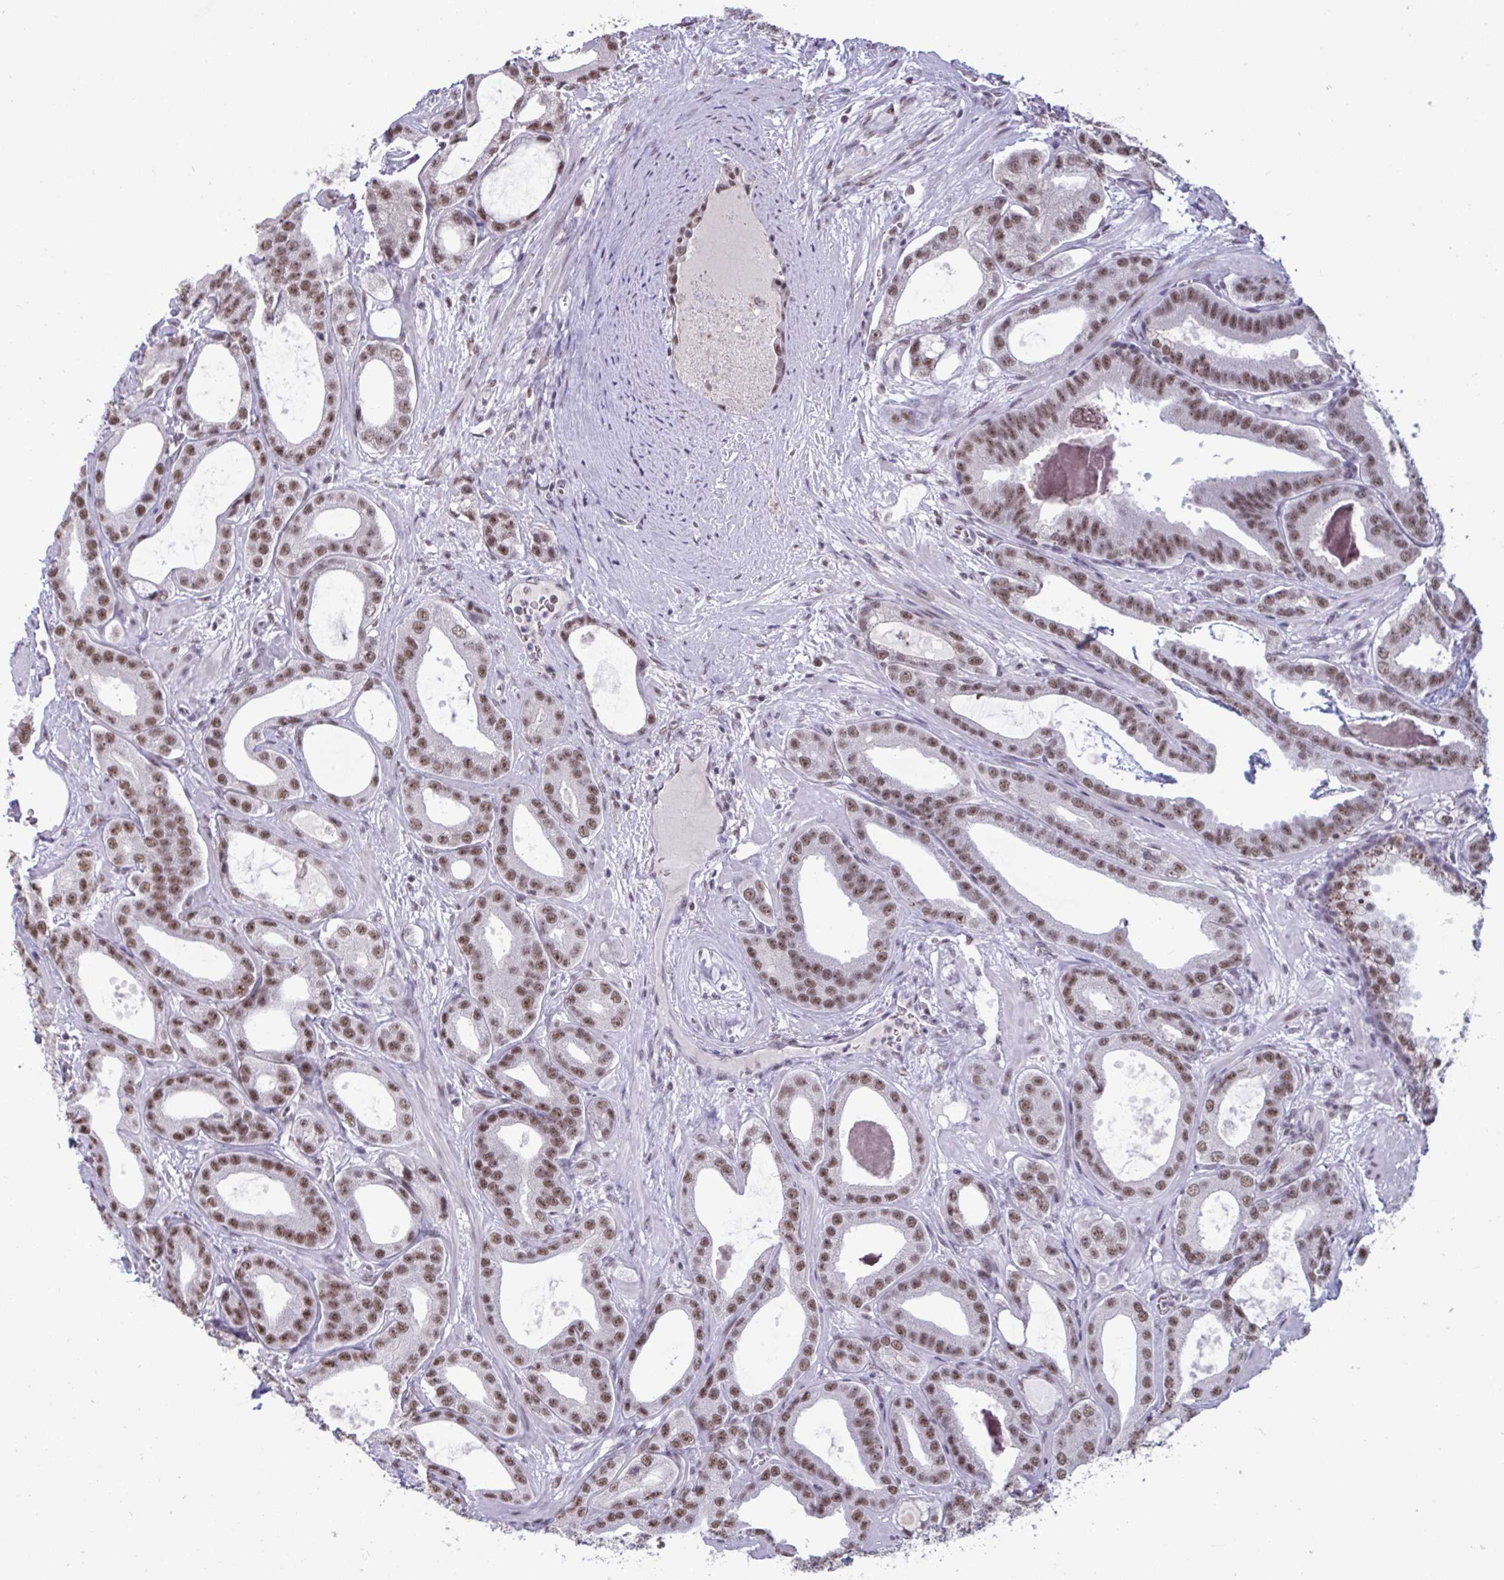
{"staining": {"intensity": "moderate", "quantity": ">75%", "location": "nuclear"}, "tissue": "prostate cancer", "cell_type": "Tumor cells", "image_type": "cancer", "snomed": [{"axis": "morphology", "description": "Adenocarcinoma, High grade"}, {"axis": "topography", "description": "Prostate"}], "caption": "The immunohistochemical stain highlights moderate nuclear staining in tumor cells of prostate cancer (adenocarcinoma (high-grade)) tissue.", "gene": "PUF60", "patient": {"sex": "male", "age": 65}}